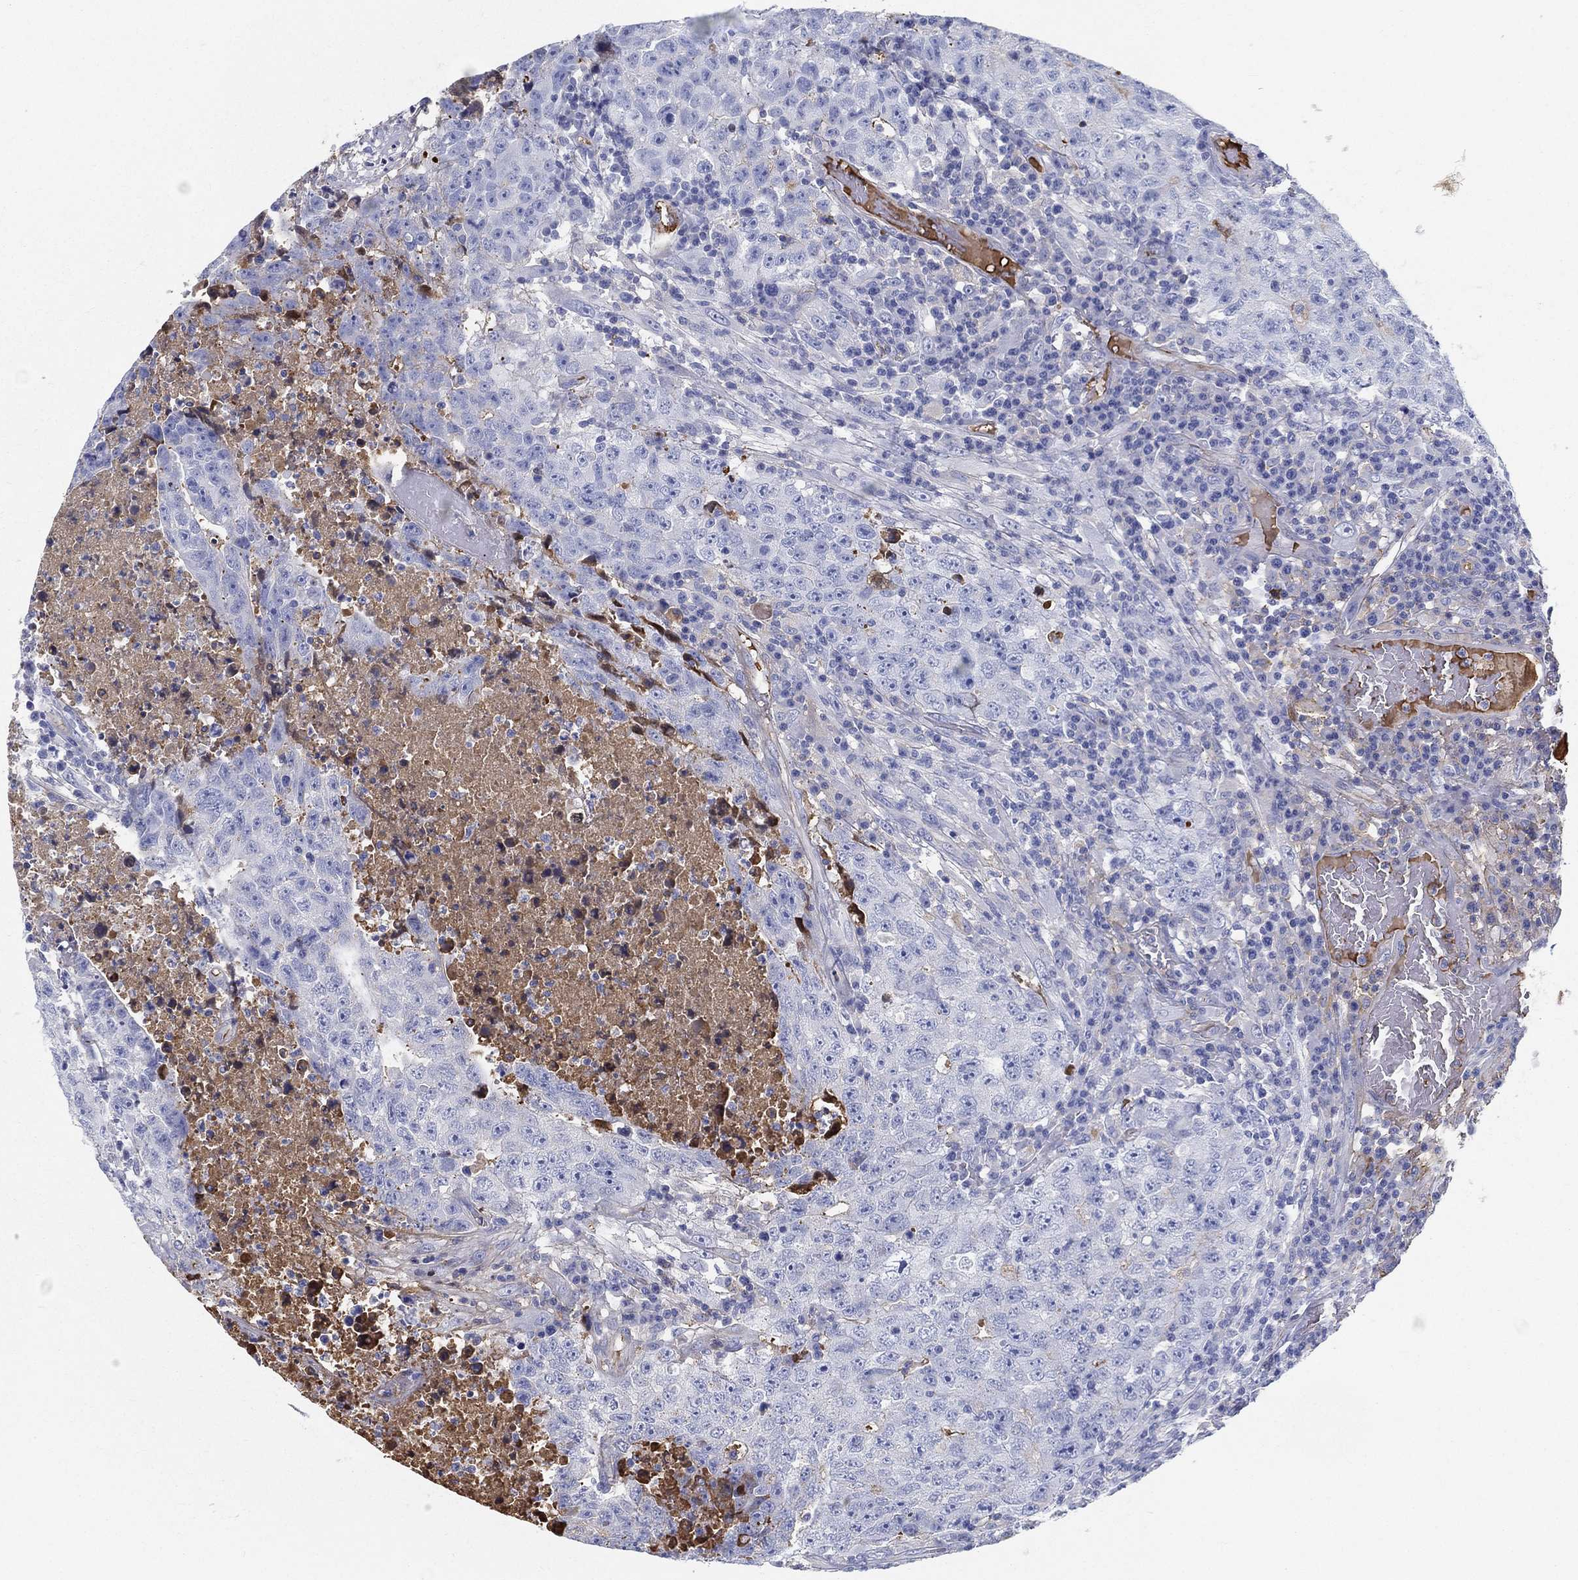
{"staining": {"intensity": "negative", "quantity": "none", "location": "none"}, "tissue": "testis cancer", "cell_type": "Tumor cells", "image_type": "cancer", "snomed": [{"axis": "morphology", "description": "Necrosis, NOS"}, {"axis": "morphology", "description": "Carcinoma, Embryonal, NOS"}, {"axis": "topography", "description": "Testis"}], "caption": "Tumor cells are negative for protein expression in human testis cancer.", "gene": "IFNB1", "patient": {"sex": "male", "age": 19}}